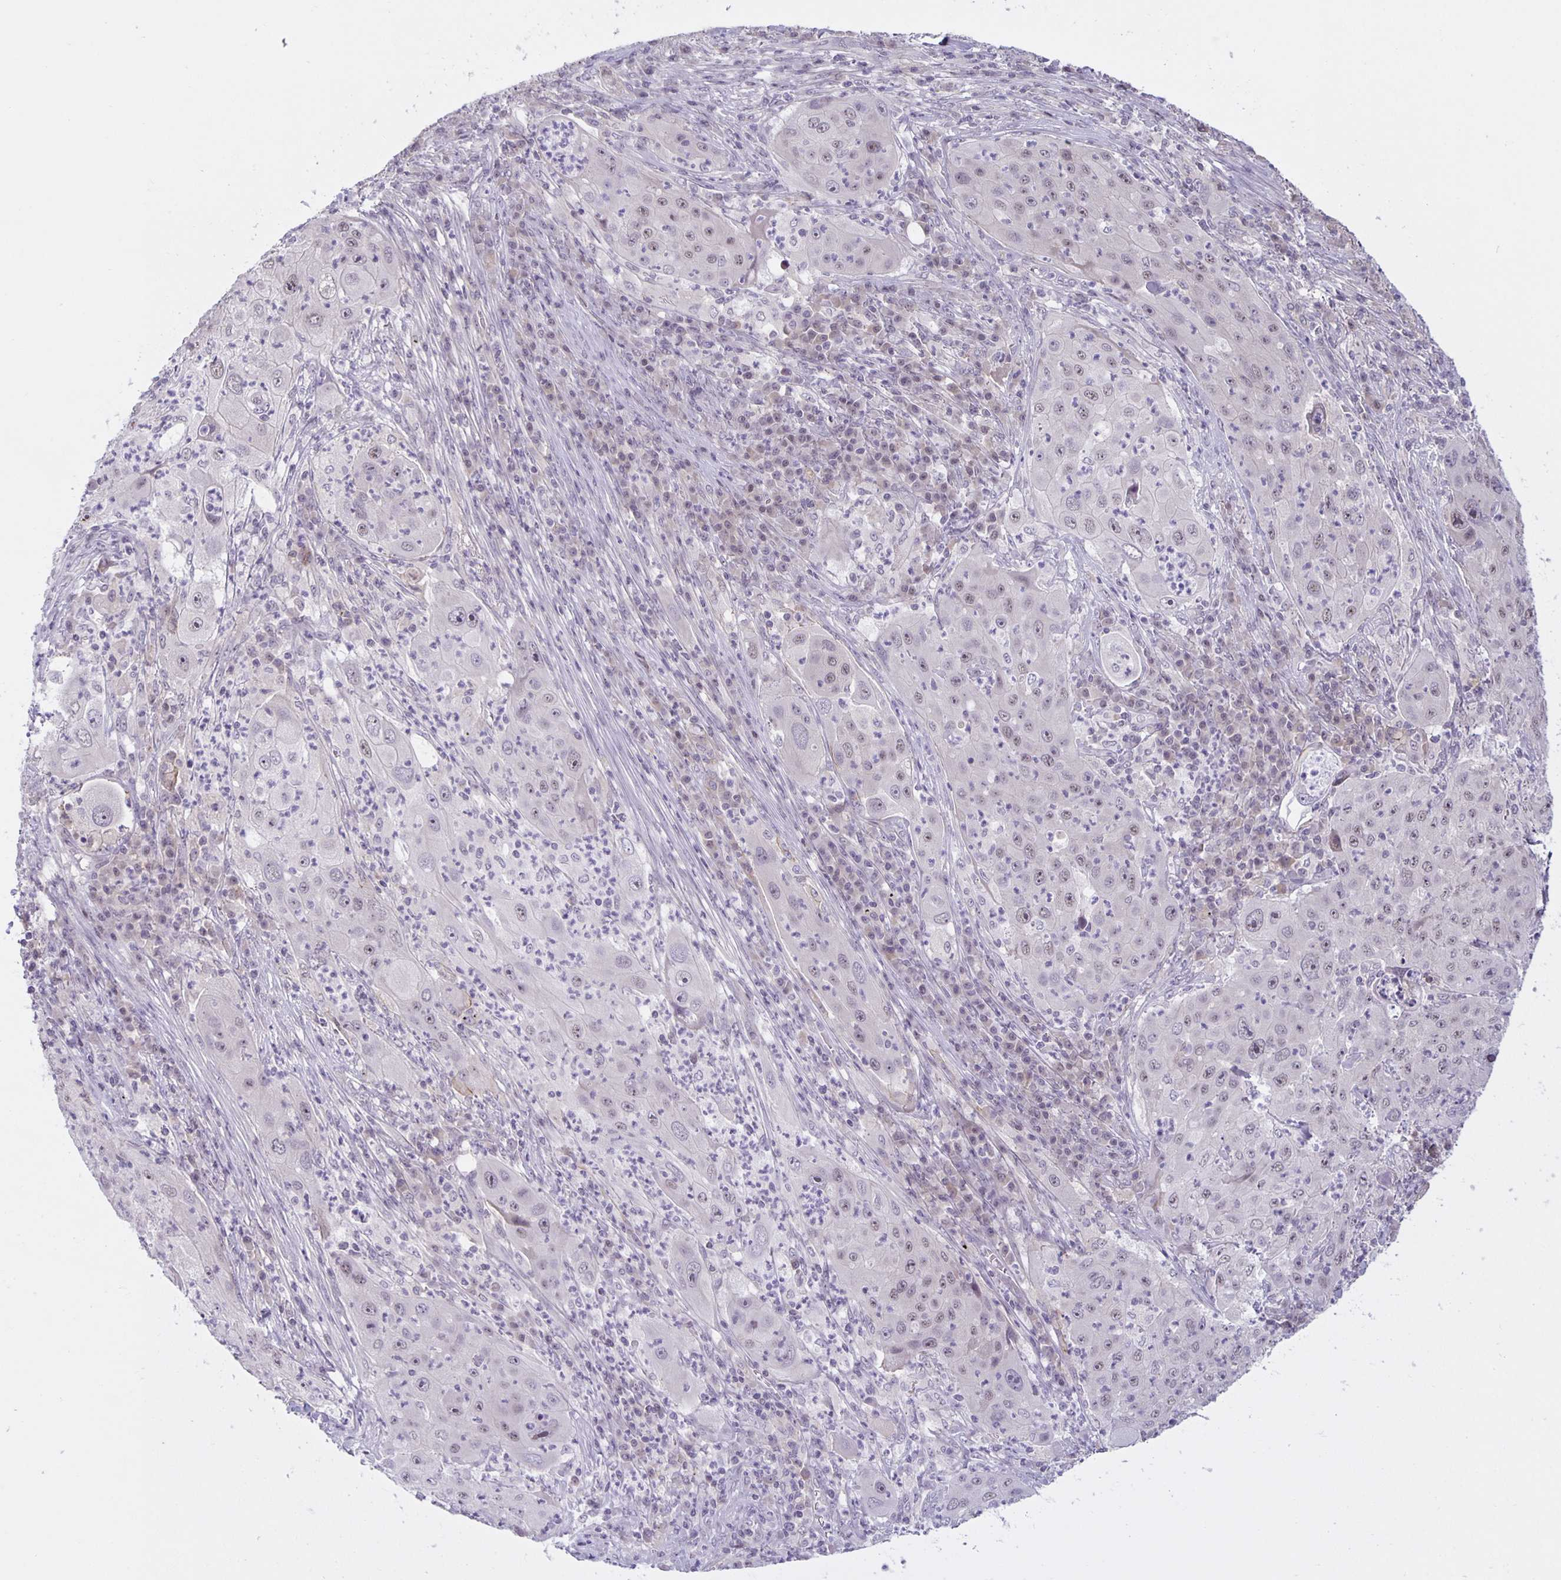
{"staining": {"intensity": "negative", "quantity": "none", "location": "none"}, "tissue": "lung cancer", "cell_type": "Tumor cells", "image_type": "cancer", "snomed": [{"axis": "morphology", "description": "Squamous cell carcinoma, NOS"}, {"axis": "topography", "description": "Lung"}], "caption": "High magnification brightfield microscopy of lung squamous cell carcinoma stained with DAB (3,3'-diaminobenzidine) (brown) and counterstained with hematoxylin (blue): tumor cells show no significant staining. (DAB IHC visualized using brightfield microscopy, high magnification).", "gene": "ARVCF", "patient": {"sex": "female", "age": 59}}